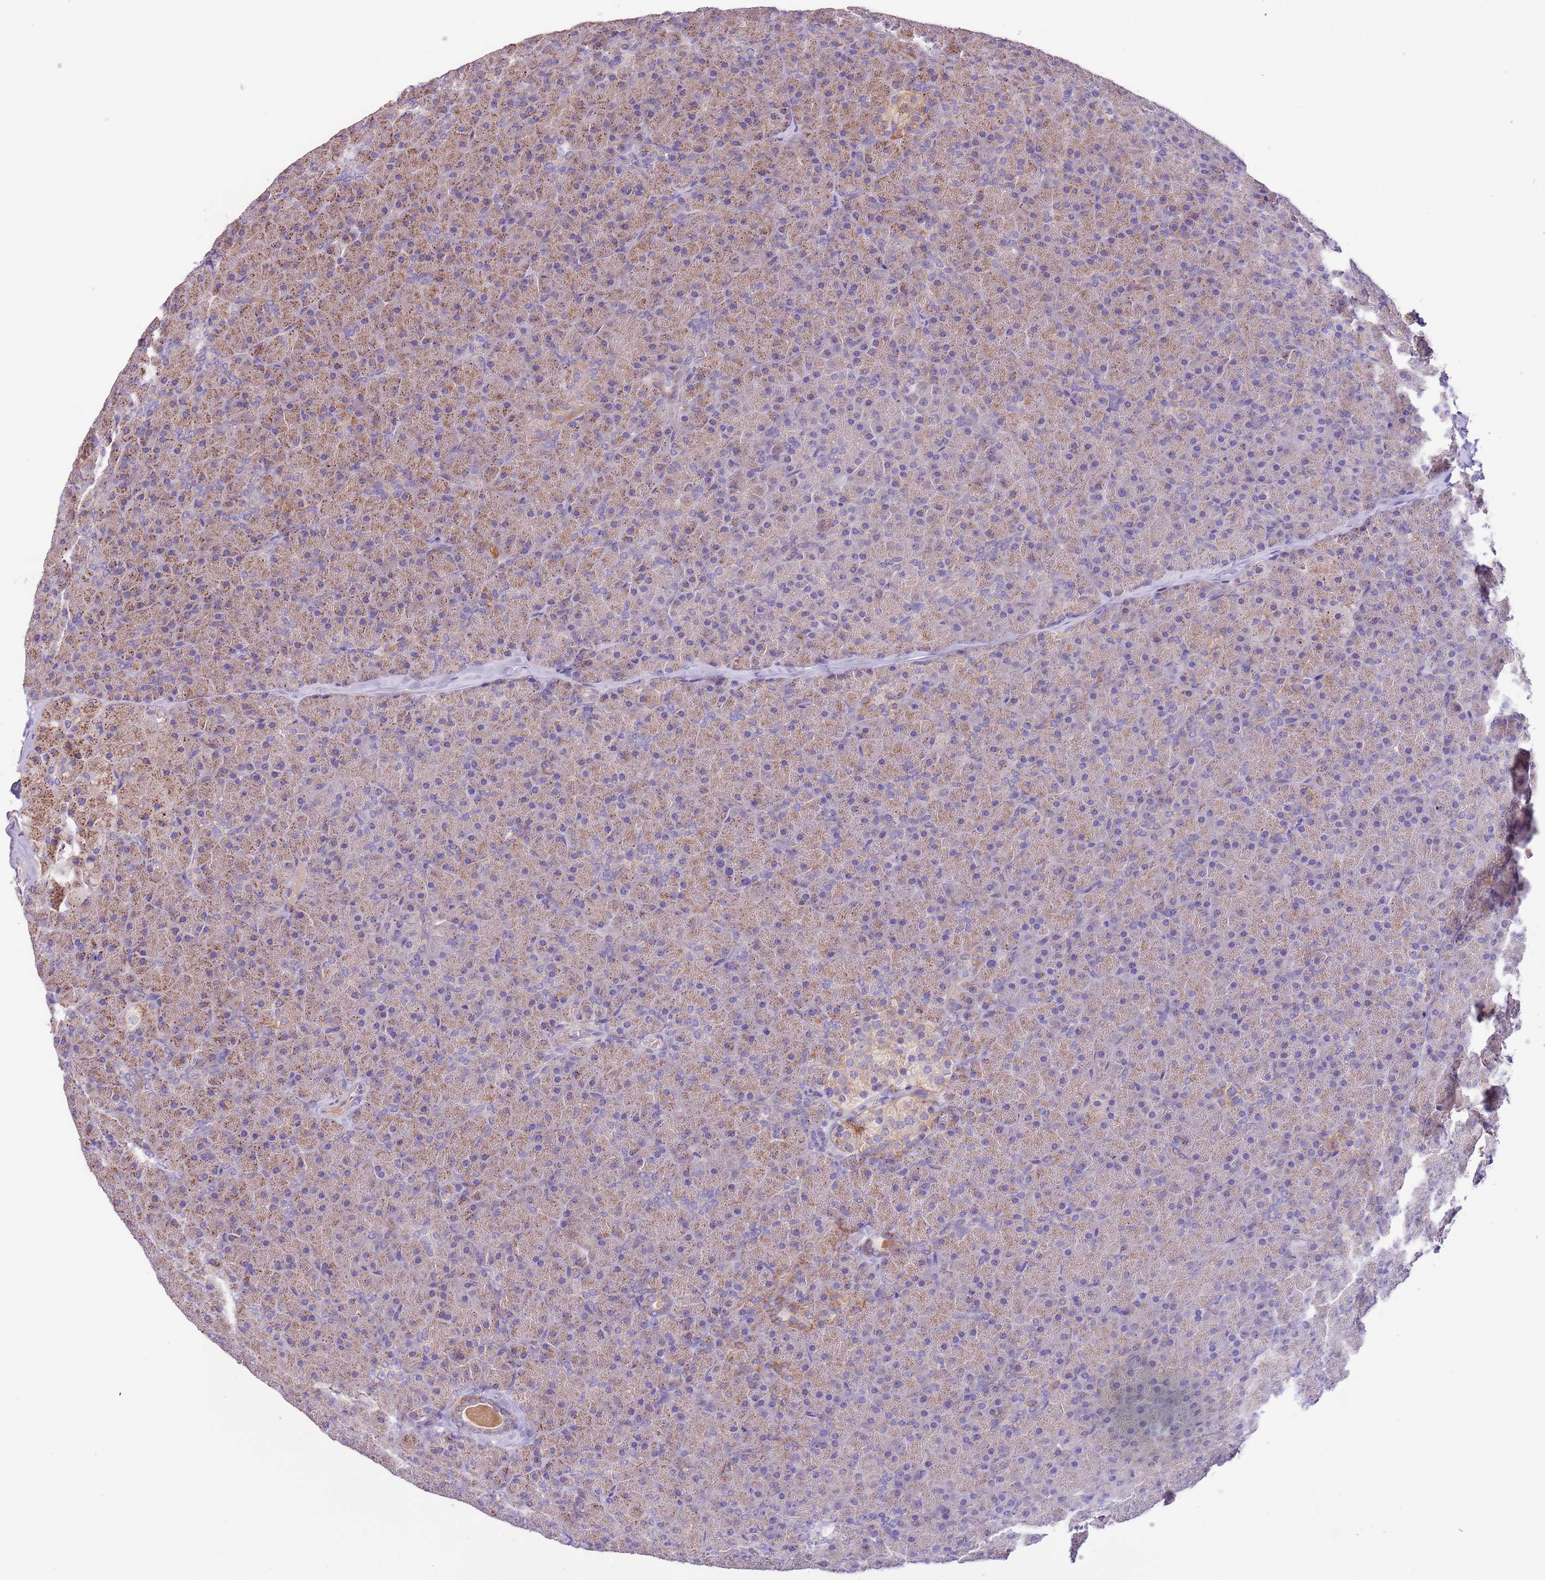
{"staining": {"intensity": "moderate", "quantity": "25%-75%", "location": "cytoplasmic/membranous"}, "tissue": "pancreas", "cell_type": "Exocrine glandular cells", "image_type": "normal", "snomed": [{"axis": "morphology", "description": "Normal tissue, NOS"}, {"axis": "topography", "description": "Pancreas"}], "caption": "This histopathology image displays IHC staining of benign human pancreas, with medium moderate cytoplasmic/membranous expression in approximately 25%-75% of exocrine glandular cells.", "gene": "ZNF658", "patient": {"sex": "male", "age": 36}}